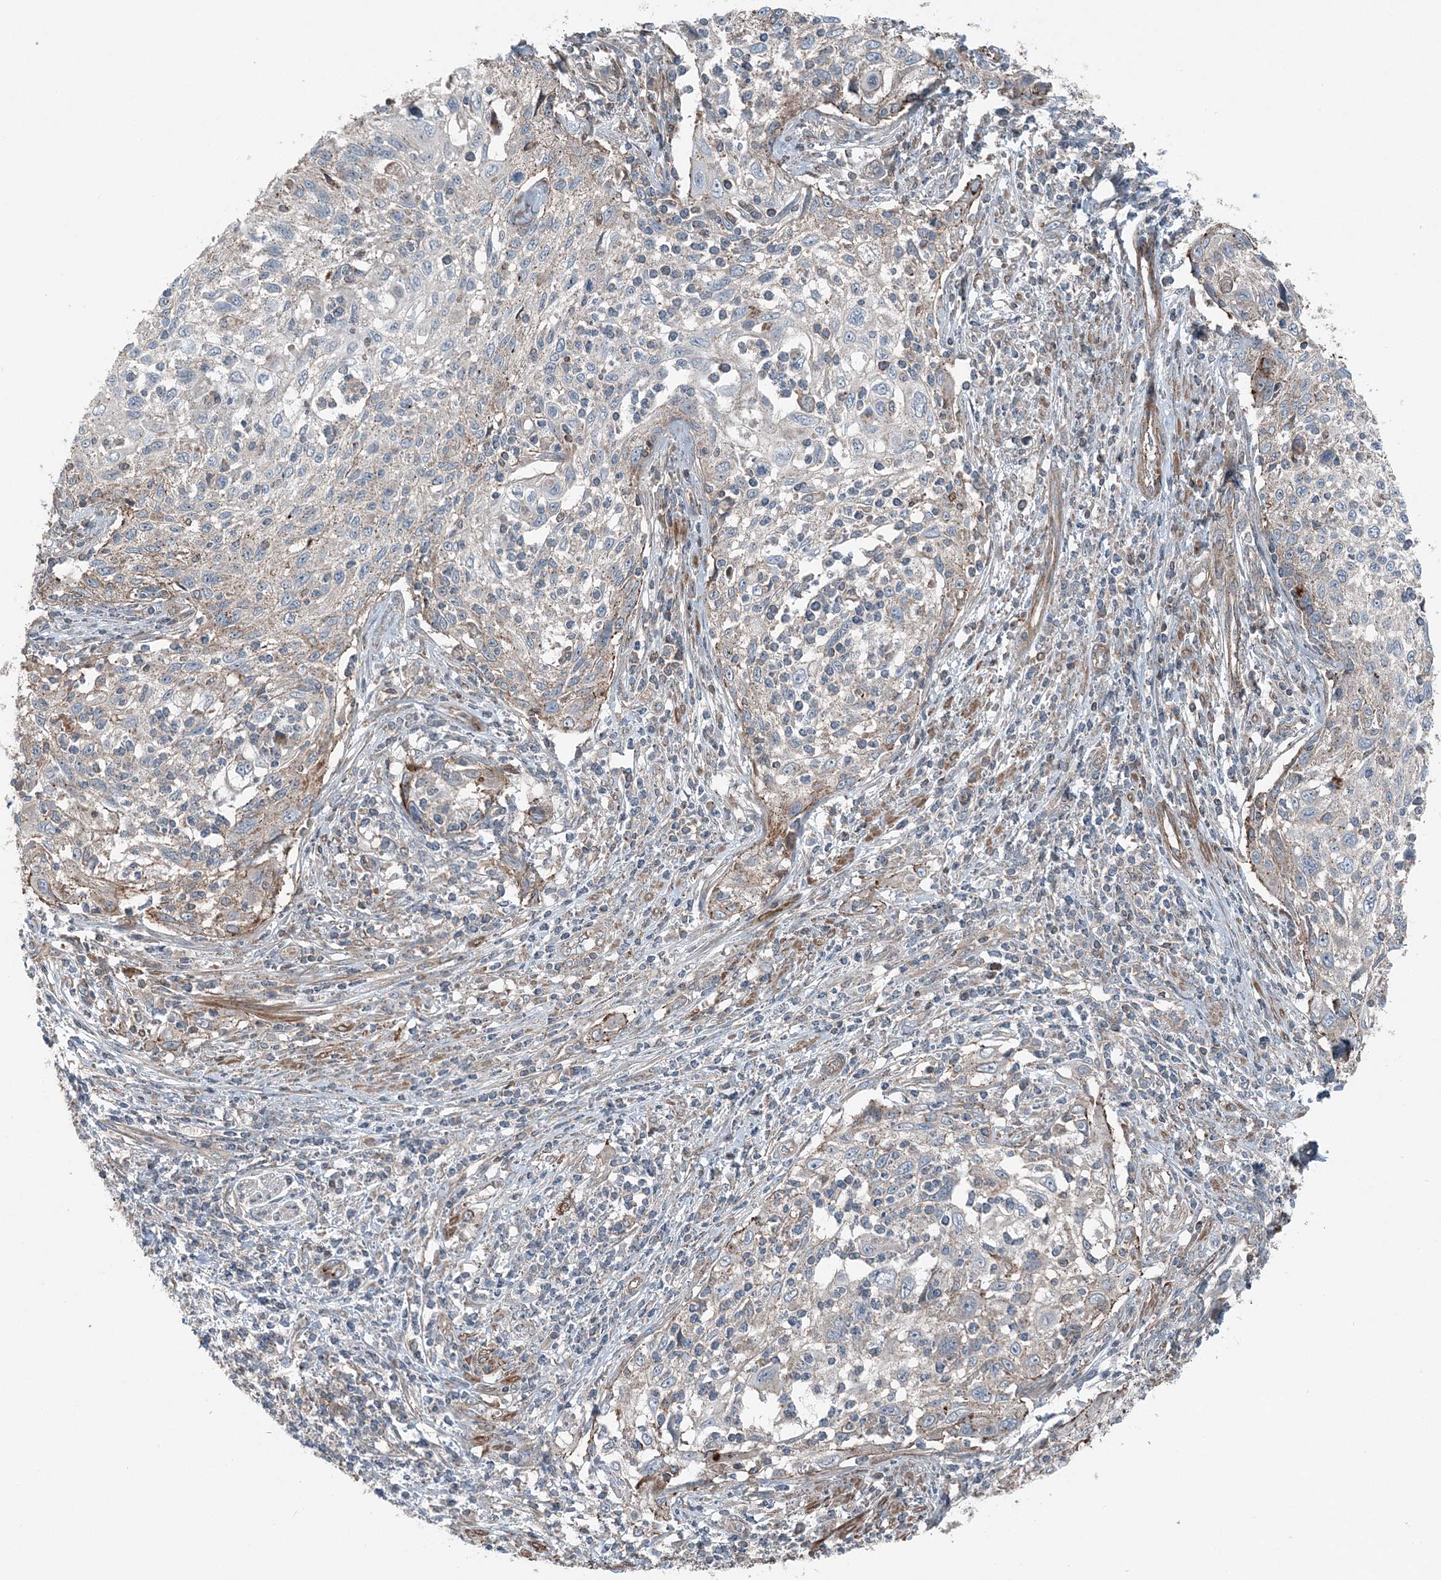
{"staining": {"intensity": "negative", "quantity": "none", "location": "none"}, "tissue": "cervical cancer", "cell_type": "Tumor cells", "image_type": "cancer", "snomed": [{"axis": "morphology", "description": "Squamous cell carcinoma, NOS"}, {"axis": "topography", "description": "Cervix"}], "caption": "Image shows no significant protein staining in tumor cells of cervical cancer (squamous cell carcinoma).", "gene": "KY", "patient": {"sex": "female", "age": 70}}